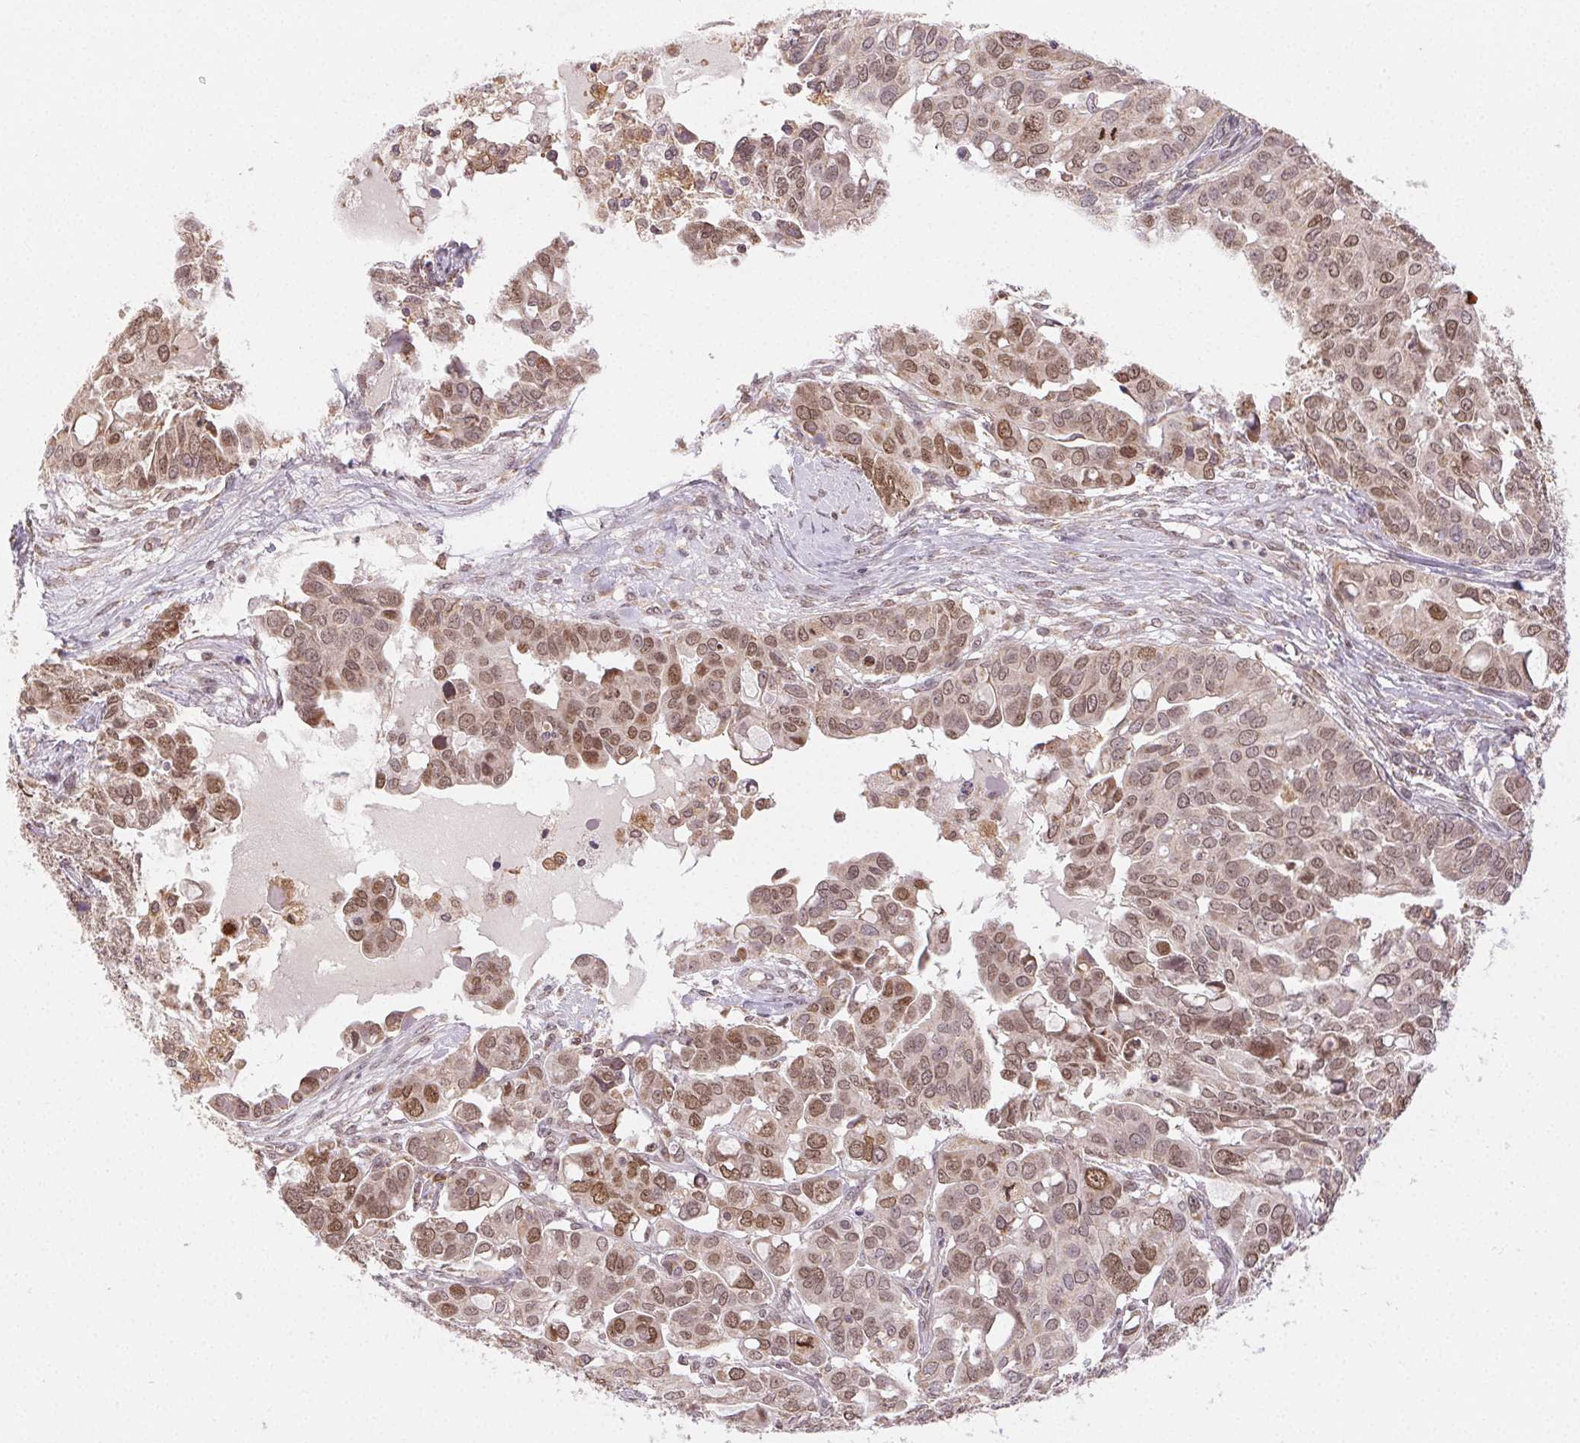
{"staining": {"intensity": "moderate", "quantity": ">75%", "location": "nuclear"}, "tissue": "ovarian cancer", "cell_type": "Tumor cells", "image_type": "cancer", "snomed": [{"axis": "morphology", "description": "Carcinoma, endometroid"}, {"axis": "topography", "description": "Ovary"}], "caption": "Moderate nuclear positivity for a protein is present in about >75% of tumor cells of endometroid carcinoma (ovarian) using immunohistochemistry (IHC).", "gene": "PIWIL4", "patient": {"sex": "female", "age": 78}}